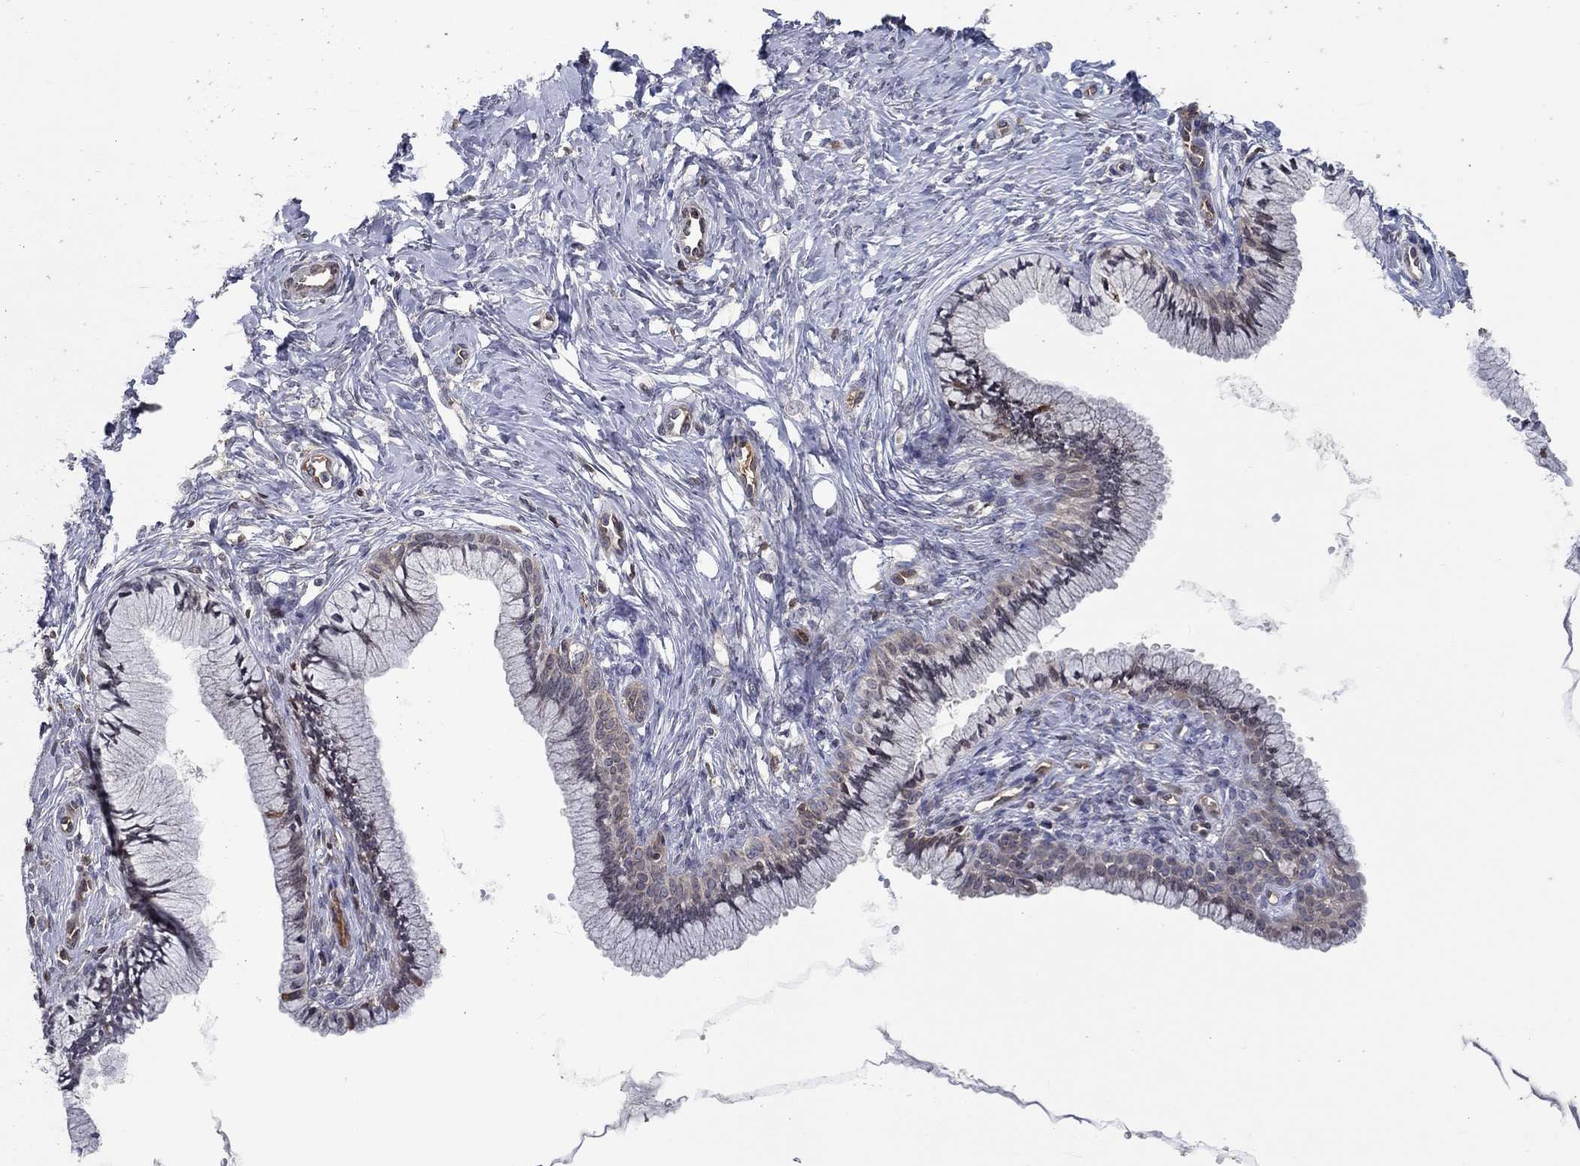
{"staining": {"intensity": "negative", "quantity": "none", "location": "none"}, "tissue": "cervix", "cell_type": "Glandular cells", "image_type": "normal", "snomed": [{"axis": "morphology", "description": "Normal tissue, NOS"}, {"axis": "topography", "description": "Cervix"}], "caption": "This is an immunohistochemistry (IHC) photomicrograph of unremarkable cervix. There is no positivity in glandular cells.", "gene": "CETN3", "patient": {"sex": "female", "age": 37}}